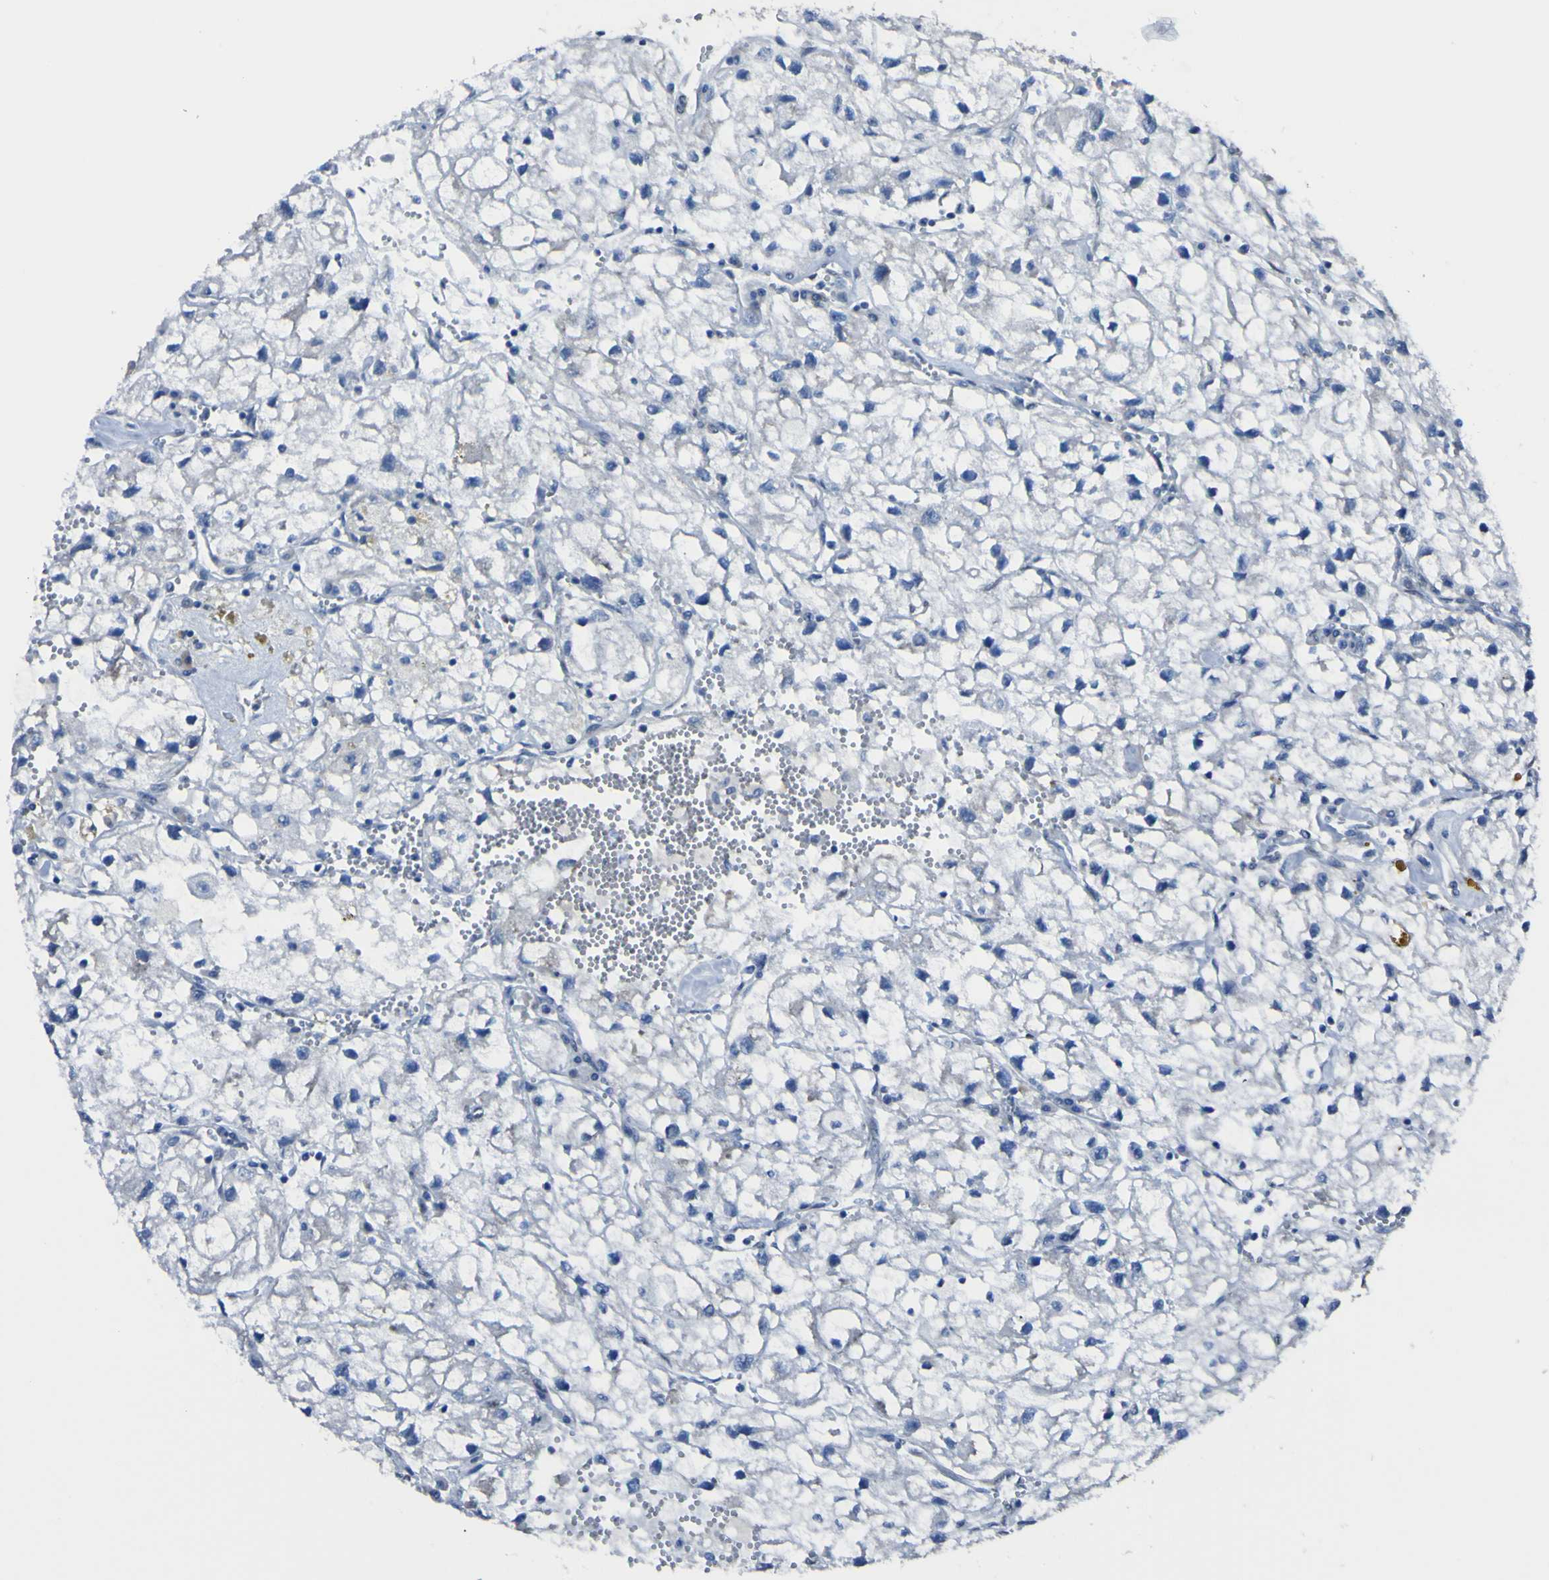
{"staining": {"intensity": "negative", "quantity": "none", "location": "none"}, "tissue": "renal cancer", "cell_type": "Tumor cells", "image_type": "cancer", "snomed": [{"axis": "morphology", "description": "Adenocarcinoma, NOS"}, {"axis": "topography", "description": "Kidney"}], "caption": "High magnification brightfield microscopy of adenocarcinoma (renal) stained with DAB (brown) and counterstained with hematoxylin (blue): tumor cells show no significant positivity.", "gene": "LRRN1", "patient": {"sex": "female", "age": 70}}